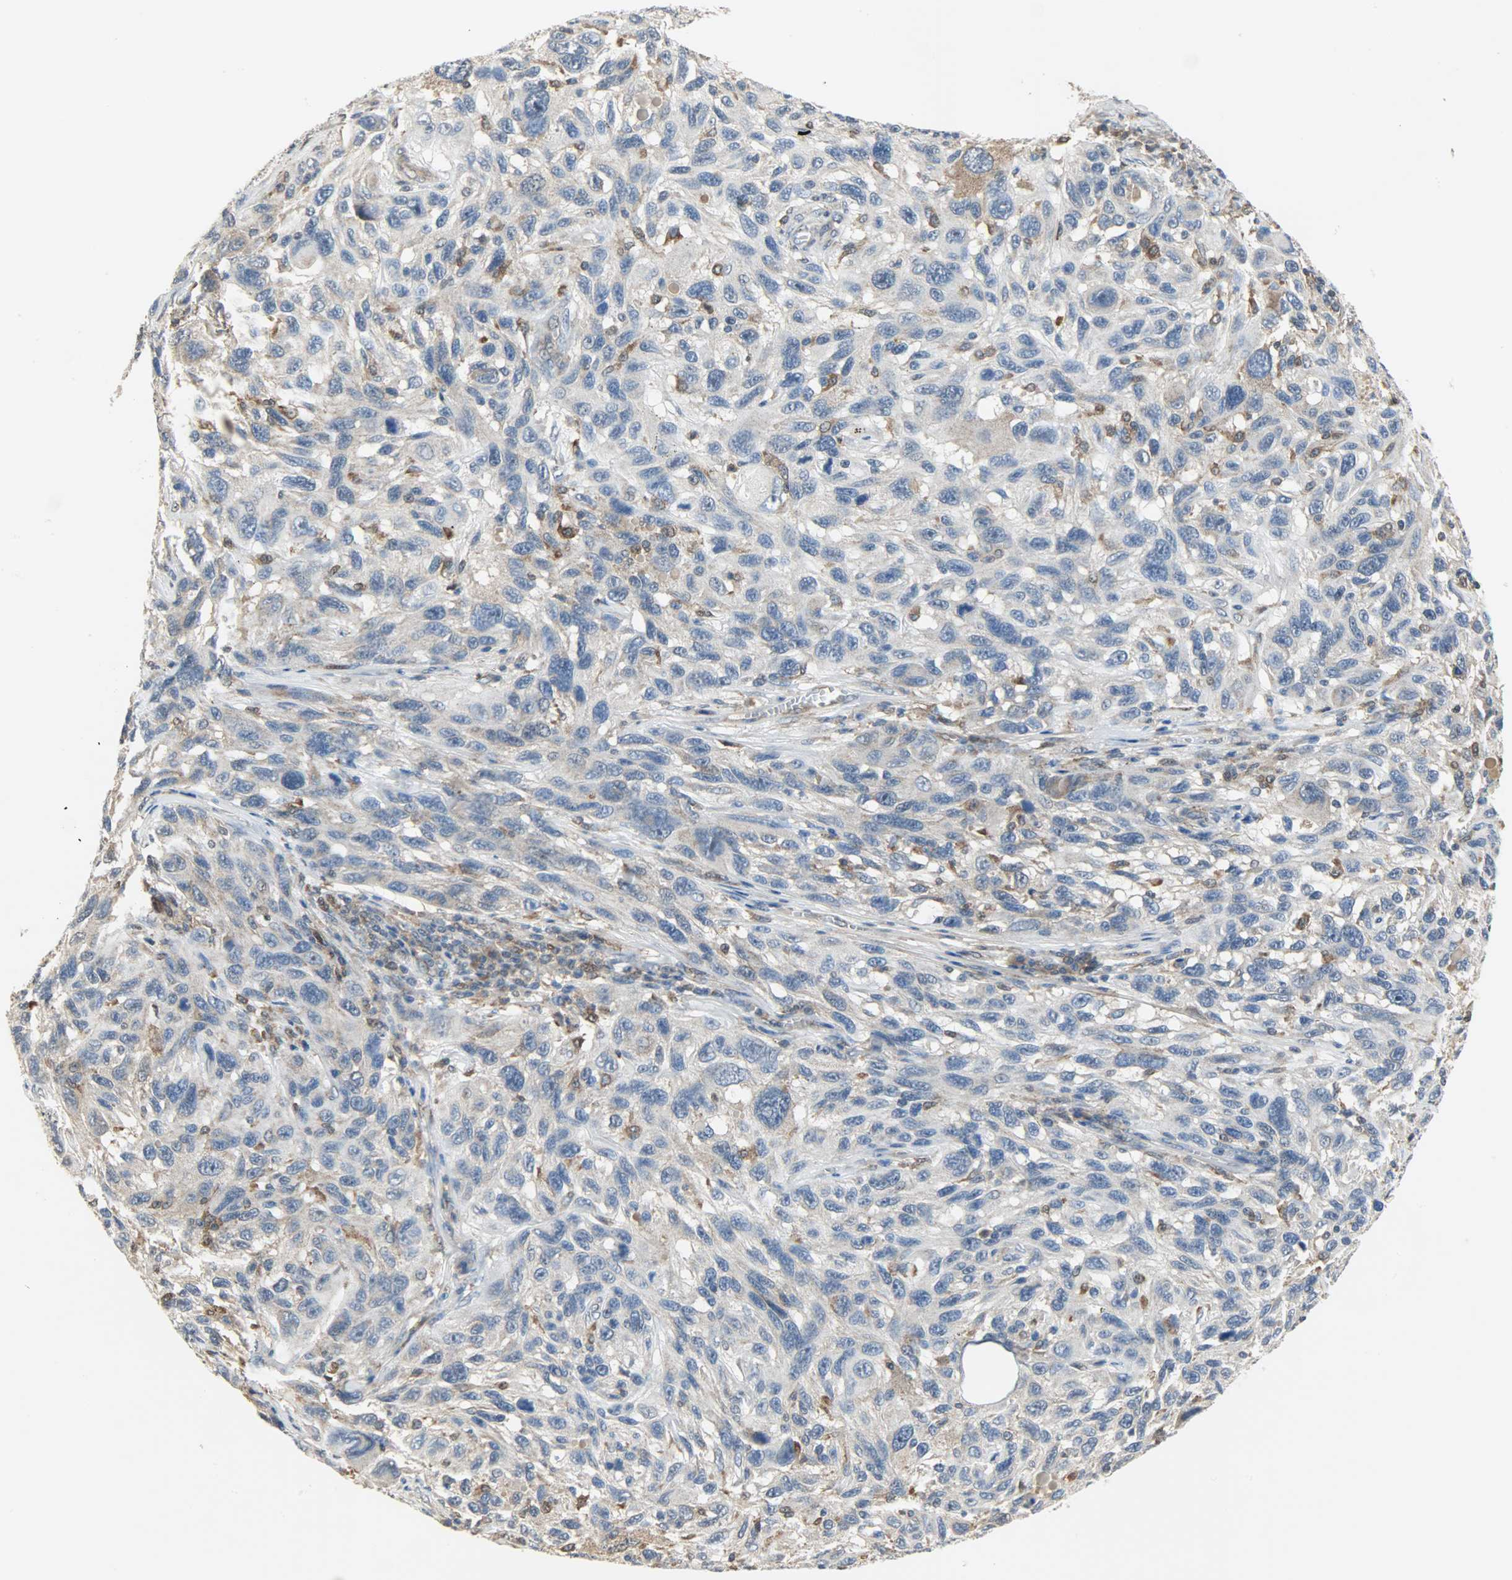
{"staining": {"intensity": "moderate", "quantity": "<25%", "location": "cytoplasmic/membranous"}, "tissue": "melanoma", "cell_type": "Tumor cells", "image_type": "cancer", "snomed": [{"axis": "morphology", "description": "Malignant melanoma, NOS"}, {"axis": "topography", "description": "Skin"}], "caption": "Protein expression analysis of human melanoma reveals moderate cytoplasmic/membranous positivity in about <25% of tumor cells.", "gene": "TRIM21", "patient": {"sex": "male", "age": 53}}